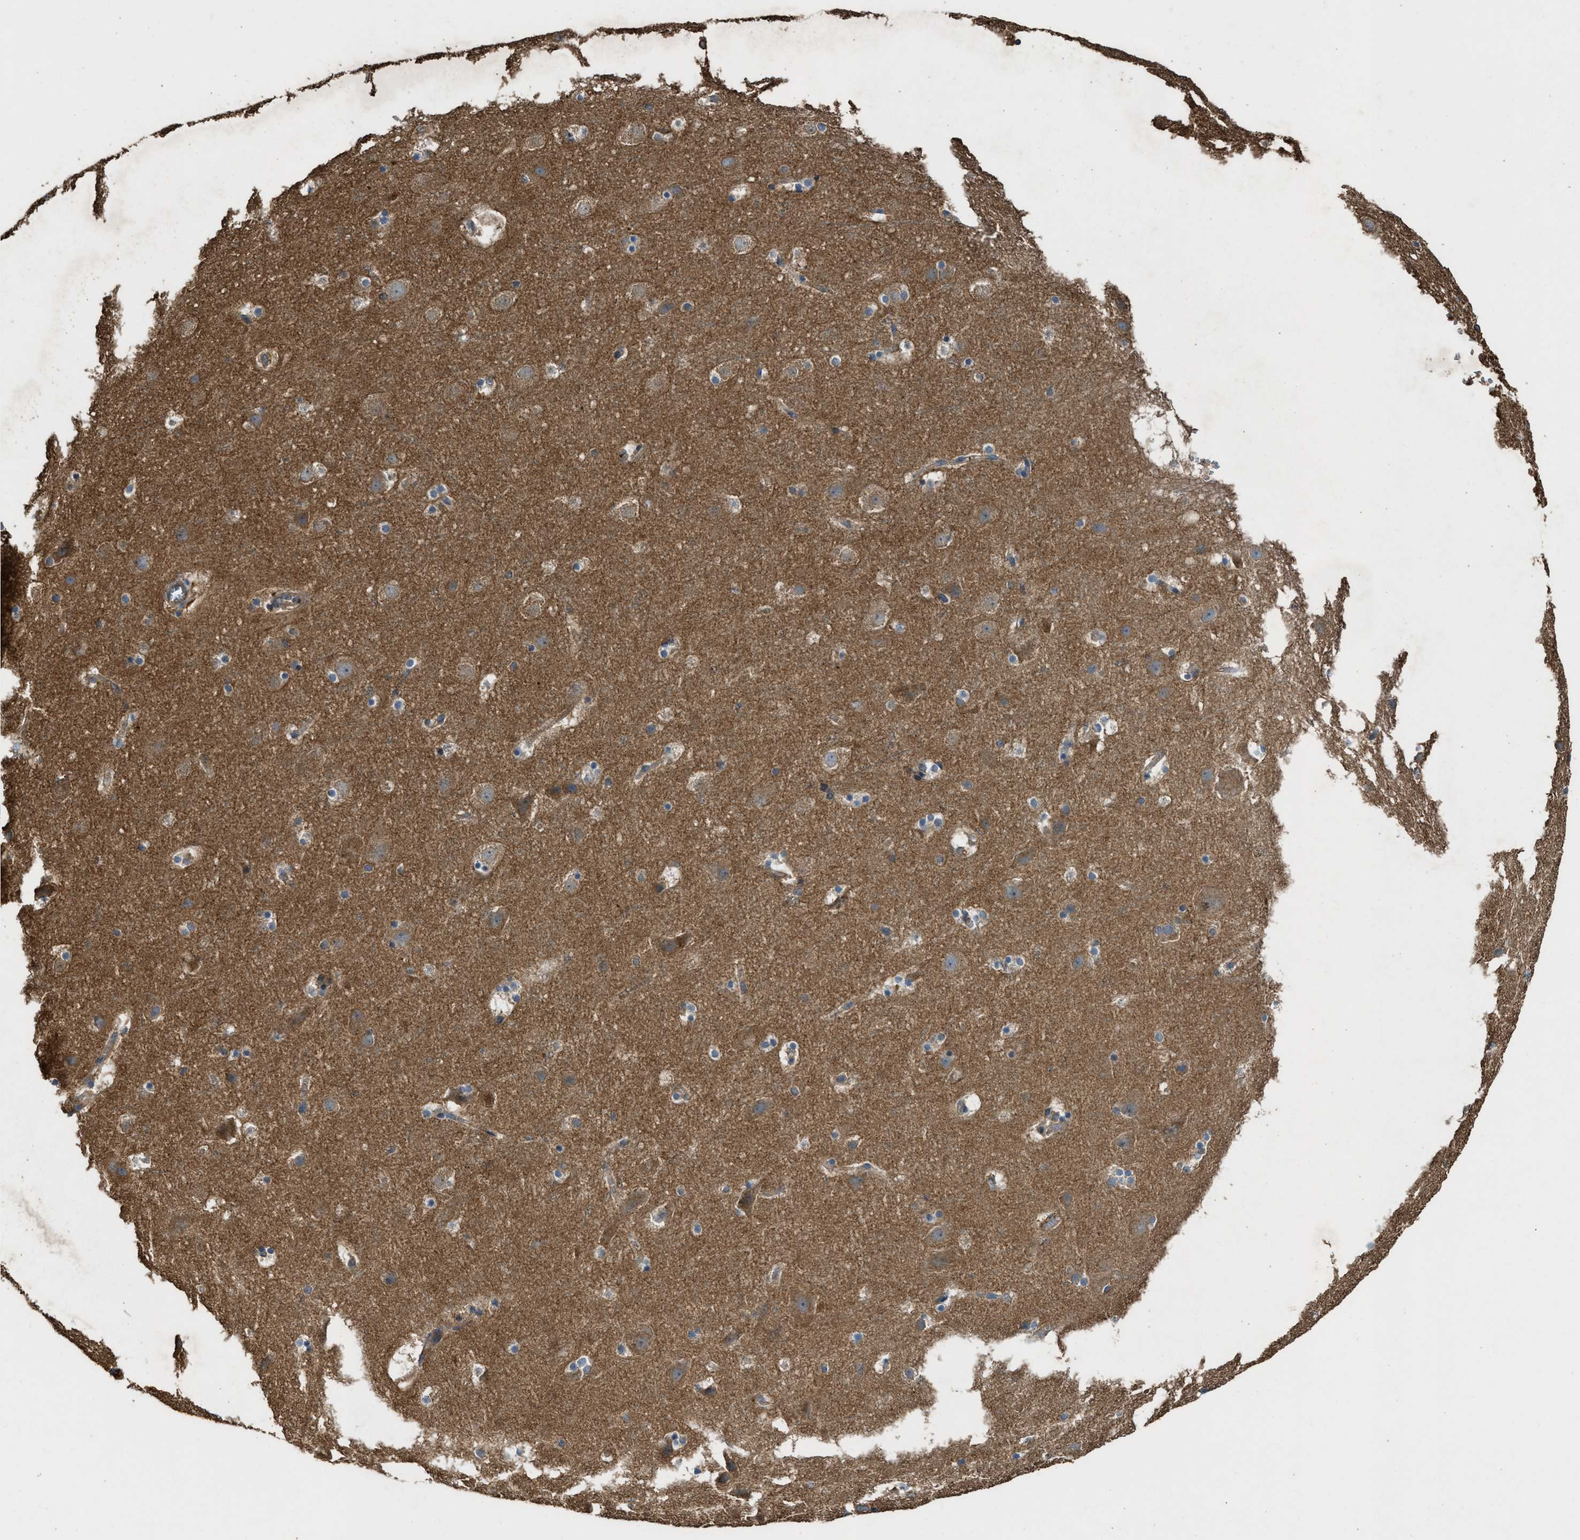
{"staining": {"intensity": "moderate", "quantity": ">75%", "location": "cytoplasmic/membranous"}, "tissue": "cerebral cortex", "cell_type": "Endothelial cells", "image_type": "normal", "snomed": [{"axis": "morphology", "description": "Normal tissue, NOS"}, {"axis": "topography", "description": "Cerebral cortex"}], "caption": "Immunohistochemical staining of normal cerebral cortex exhibits moderate cytoplasmic/membranous protein positivity in approximately >75% of endothelial cells.", "gene": "MAP3K8", "patient": {"sex": "male", "age": 45}}